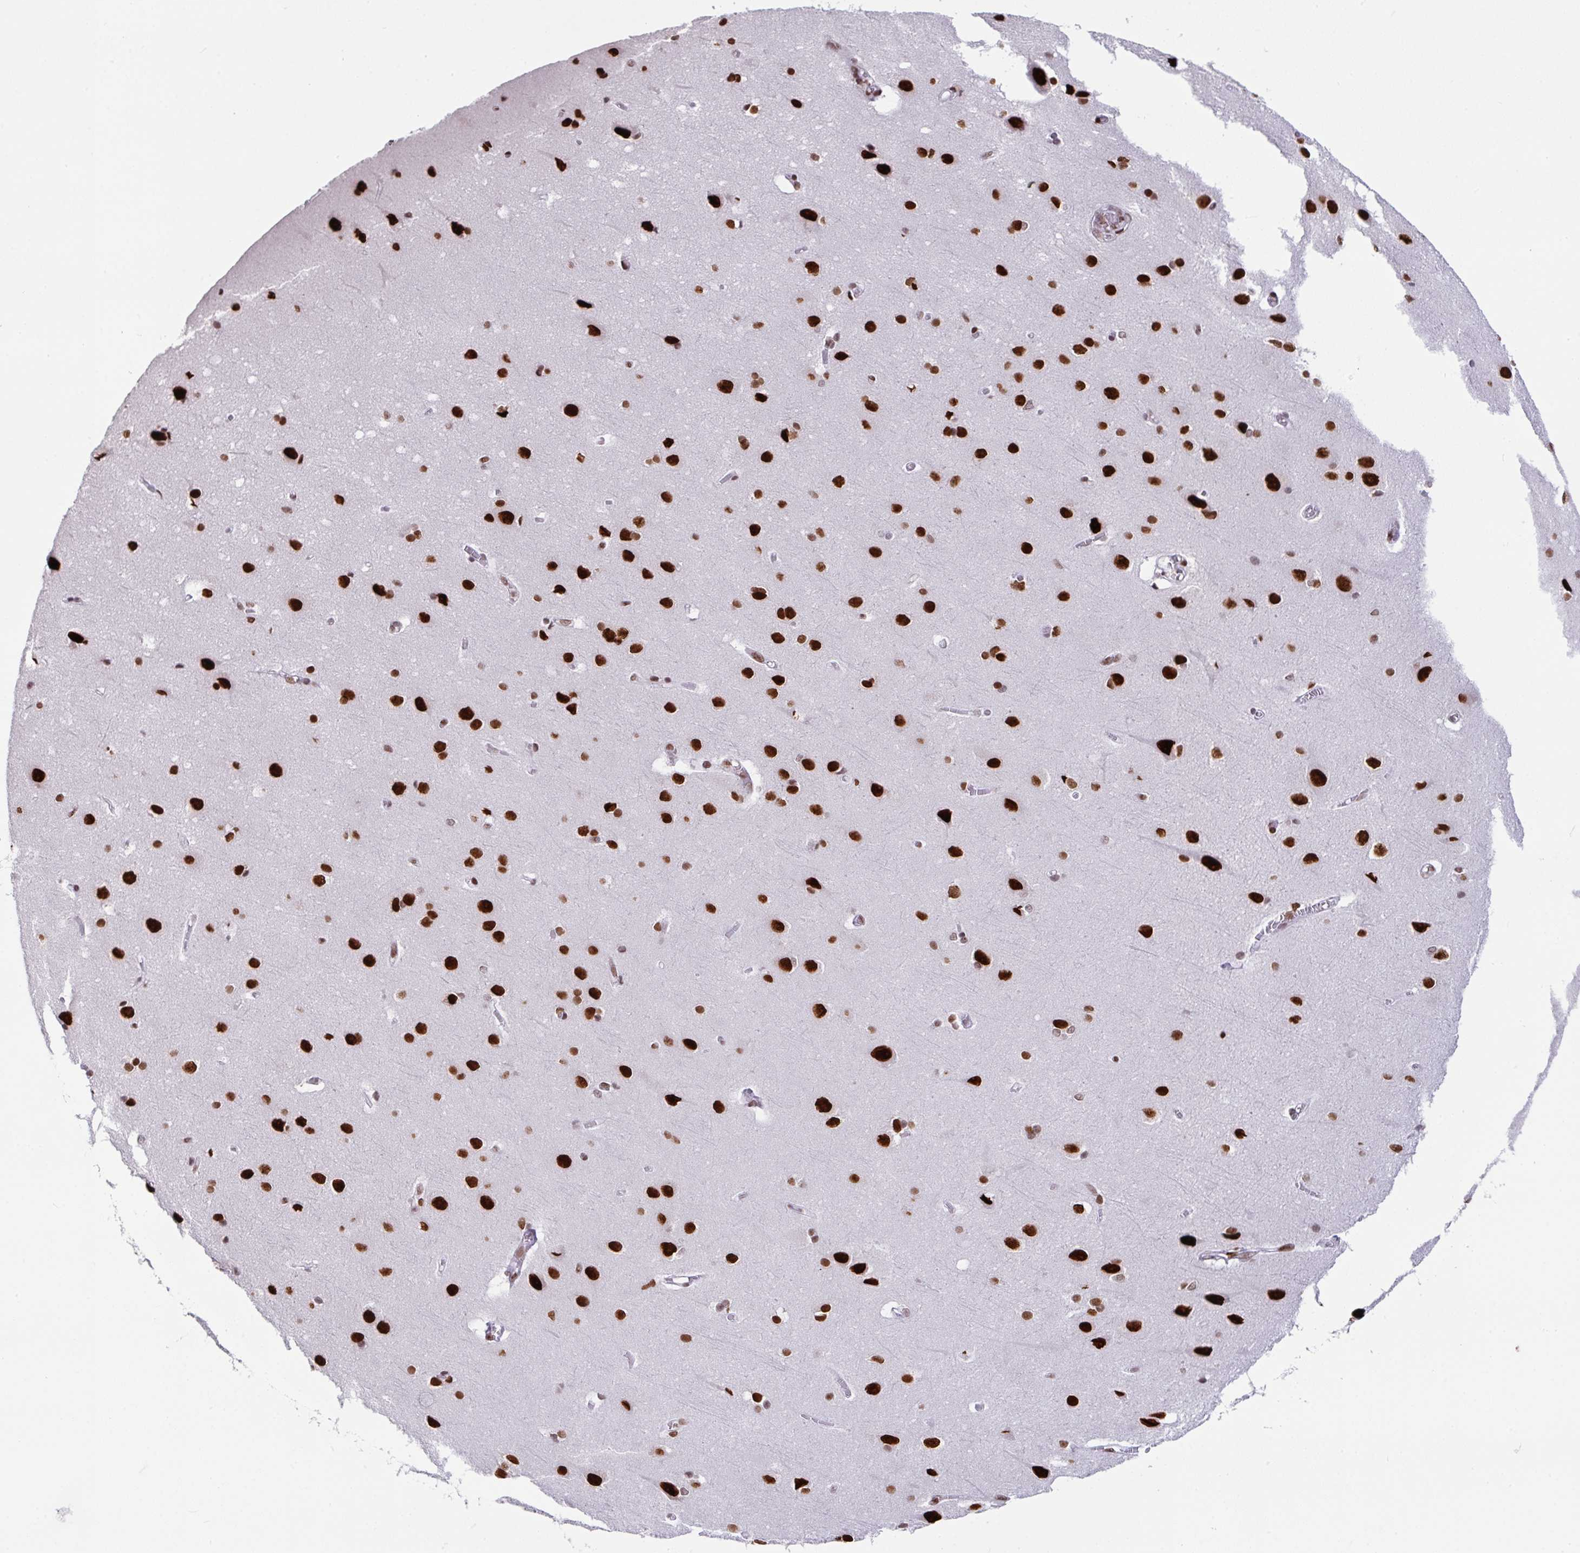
{"staining": {"intensity": "moderate", "quantity": ">75%", "location": "nuclear"}, "tissue": "cerebral cortex", "cell_type": "Endothelial cells", "image_type": "normal", "snomed": [{"axis": "morphology", "description": "Normal tissue, NOS"}, {"axis": "topography", "description": "Cerebral cortex"}], "caption": "Cerebral cortex stained with DAB (3,3'-diaminobenzidine) immunohistochemistry displays medium levels of moderate nuclear staining in approximately >75% of endothelial cells.", "gene": "CLP1", "patient": {"sex": "male", "age": 37}}